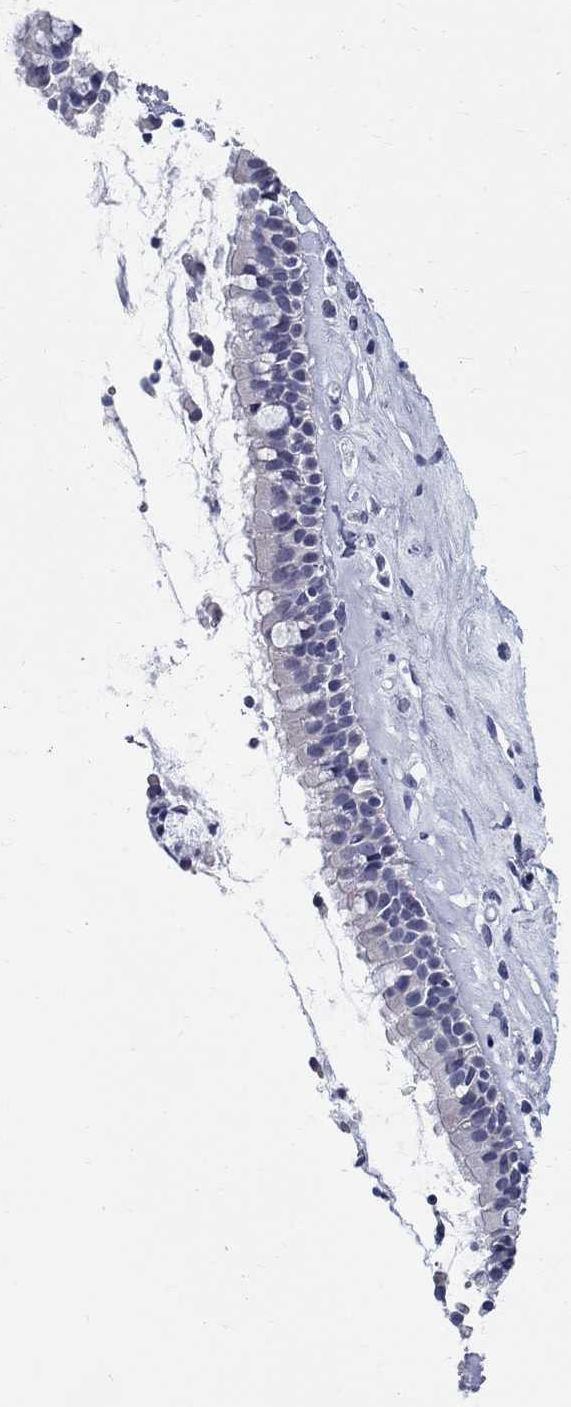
{"staining": {"intensity": "negative", "quantity": "none", "location": "none"}, "tissue": "nasopharynx", "cell_type": "Respiratory epithelial cells", "image_type": "normal", "snomed": [{"axis": "morphology", "description": "Normal tissue, NOS"}, {"axis": "topography", "description": "Nasopharynx"}], "caption": "Nasopharynx stained for a protein using immunohistochemistry (IHC) demonstrates no expression respiratory epithelial cells.", "gene": "TGM4", "patient": {"sex": "female", "age": 52}}